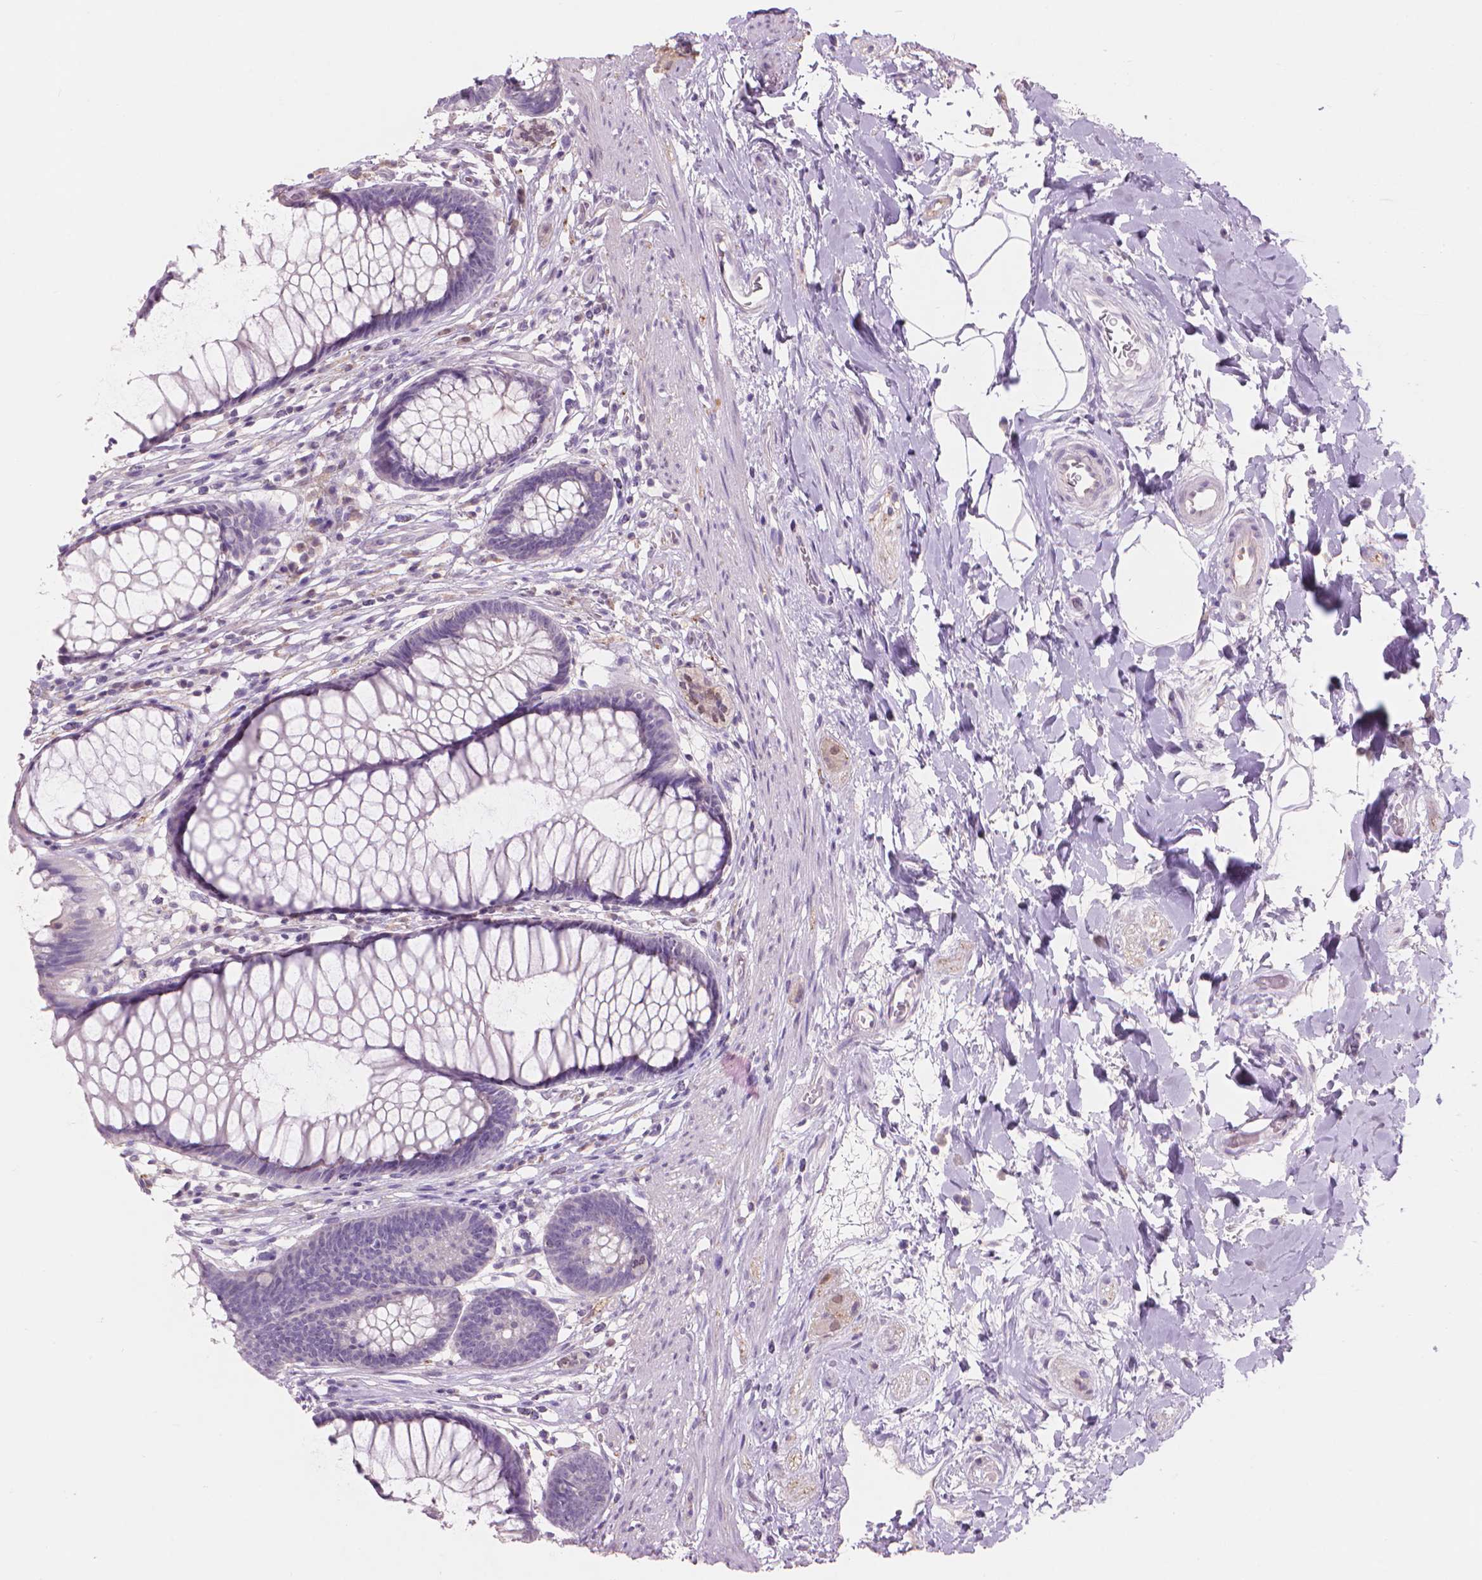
{"staining": {"intensity": "negative", "quantity": "none", "location": "none"}, "tissue": "rectum", "cell_type": "Glandular cells", "image_type": "normal", "snomed": [{"axis": "morphology", "description": "Normal tissue, NOS"}, {"axis": "topography", "description": "Smooth muscle"}, {"axis": "topography", "description": "Rectum"}], "caption": "DAB (3,3'-diaminobenzidine) immunohistochemical staining of benign rectum exhibits no significant expression in glandular cells.", "gene": "ENO2", "patient": {"sex": "male", "age": 53}}